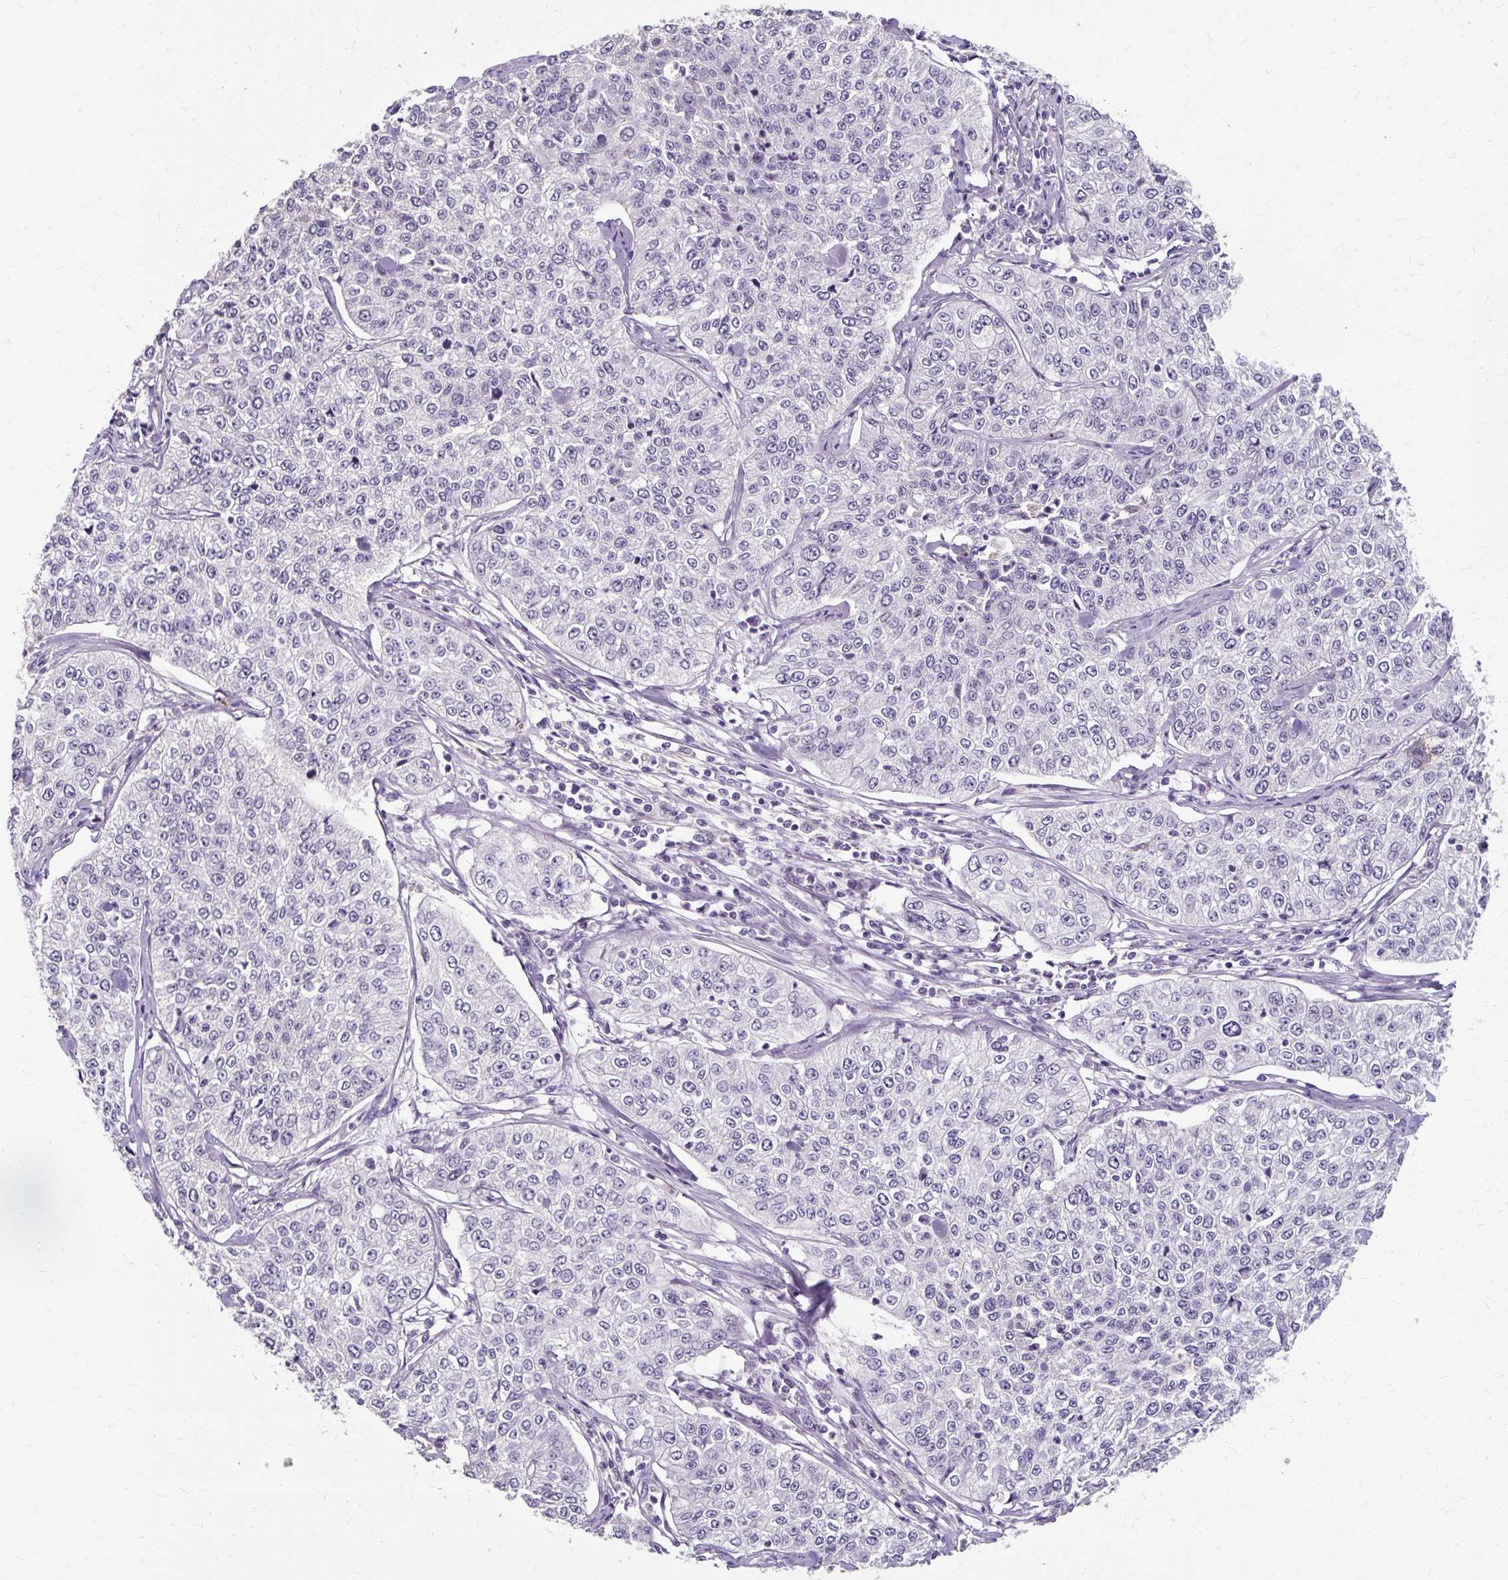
{"staining": {"intensity": "negative", "quantity": "none", "location": "none"}, "tissue": "cervical cancer", "cell_type": "Tumor cells", "image_type": "cancer", "snomed": [{"axis": "morphology", "description": "Squamous cell carcinoma, NOS"}, {"axis": "topography", "description": "Cervix"}], "caption": "The image reveals no significant expression in tumor cells of squamous cell carcinoma (cervical).", "gene": "KLHL24", "patient": {"sex": "female", "age": 35}}